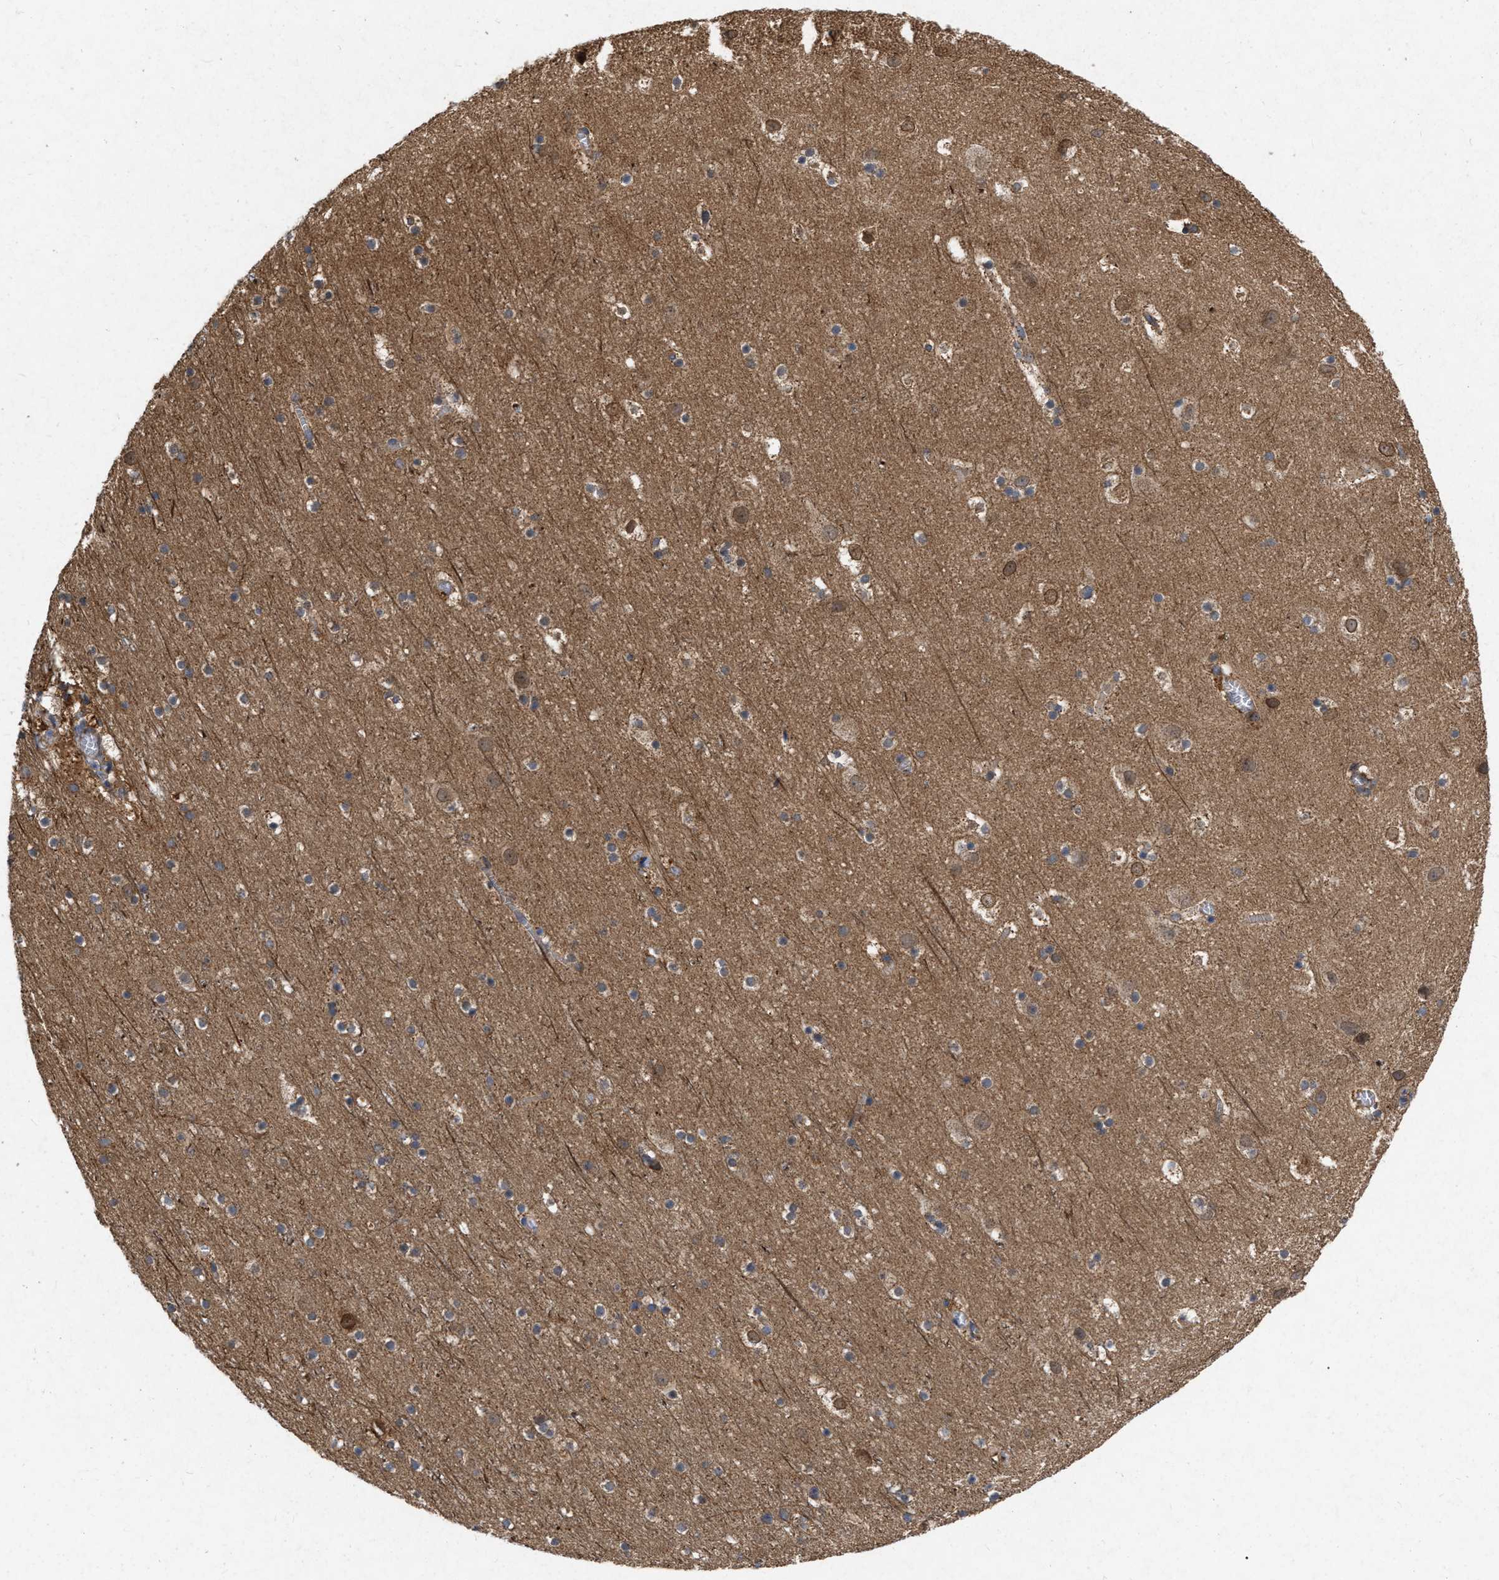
{"staining": {"intensity": "moderate", "quantity": ">75%", "location": "cytoplasmic/membranous"}, "tissue": "cerebral cortex", "cell_type": "Endothelial cells", "image_type": "normal", "snomed": [{"axis": "morphology", "description": "Normal tissue, NOS"}, {"axis": "topography", "description": "Cerebral cortex"}], "caption": "Cerebral cortex stained with DAB immunohistochemistry shows medium levels of moderate cytoplasmic/membranous positivity in about >75% of endothelial cells. The protein is shown in brown color, while the nuclei are stained blue.", "gene": "CDKN2C", "patient": {"sex": "male", "age": 45}}